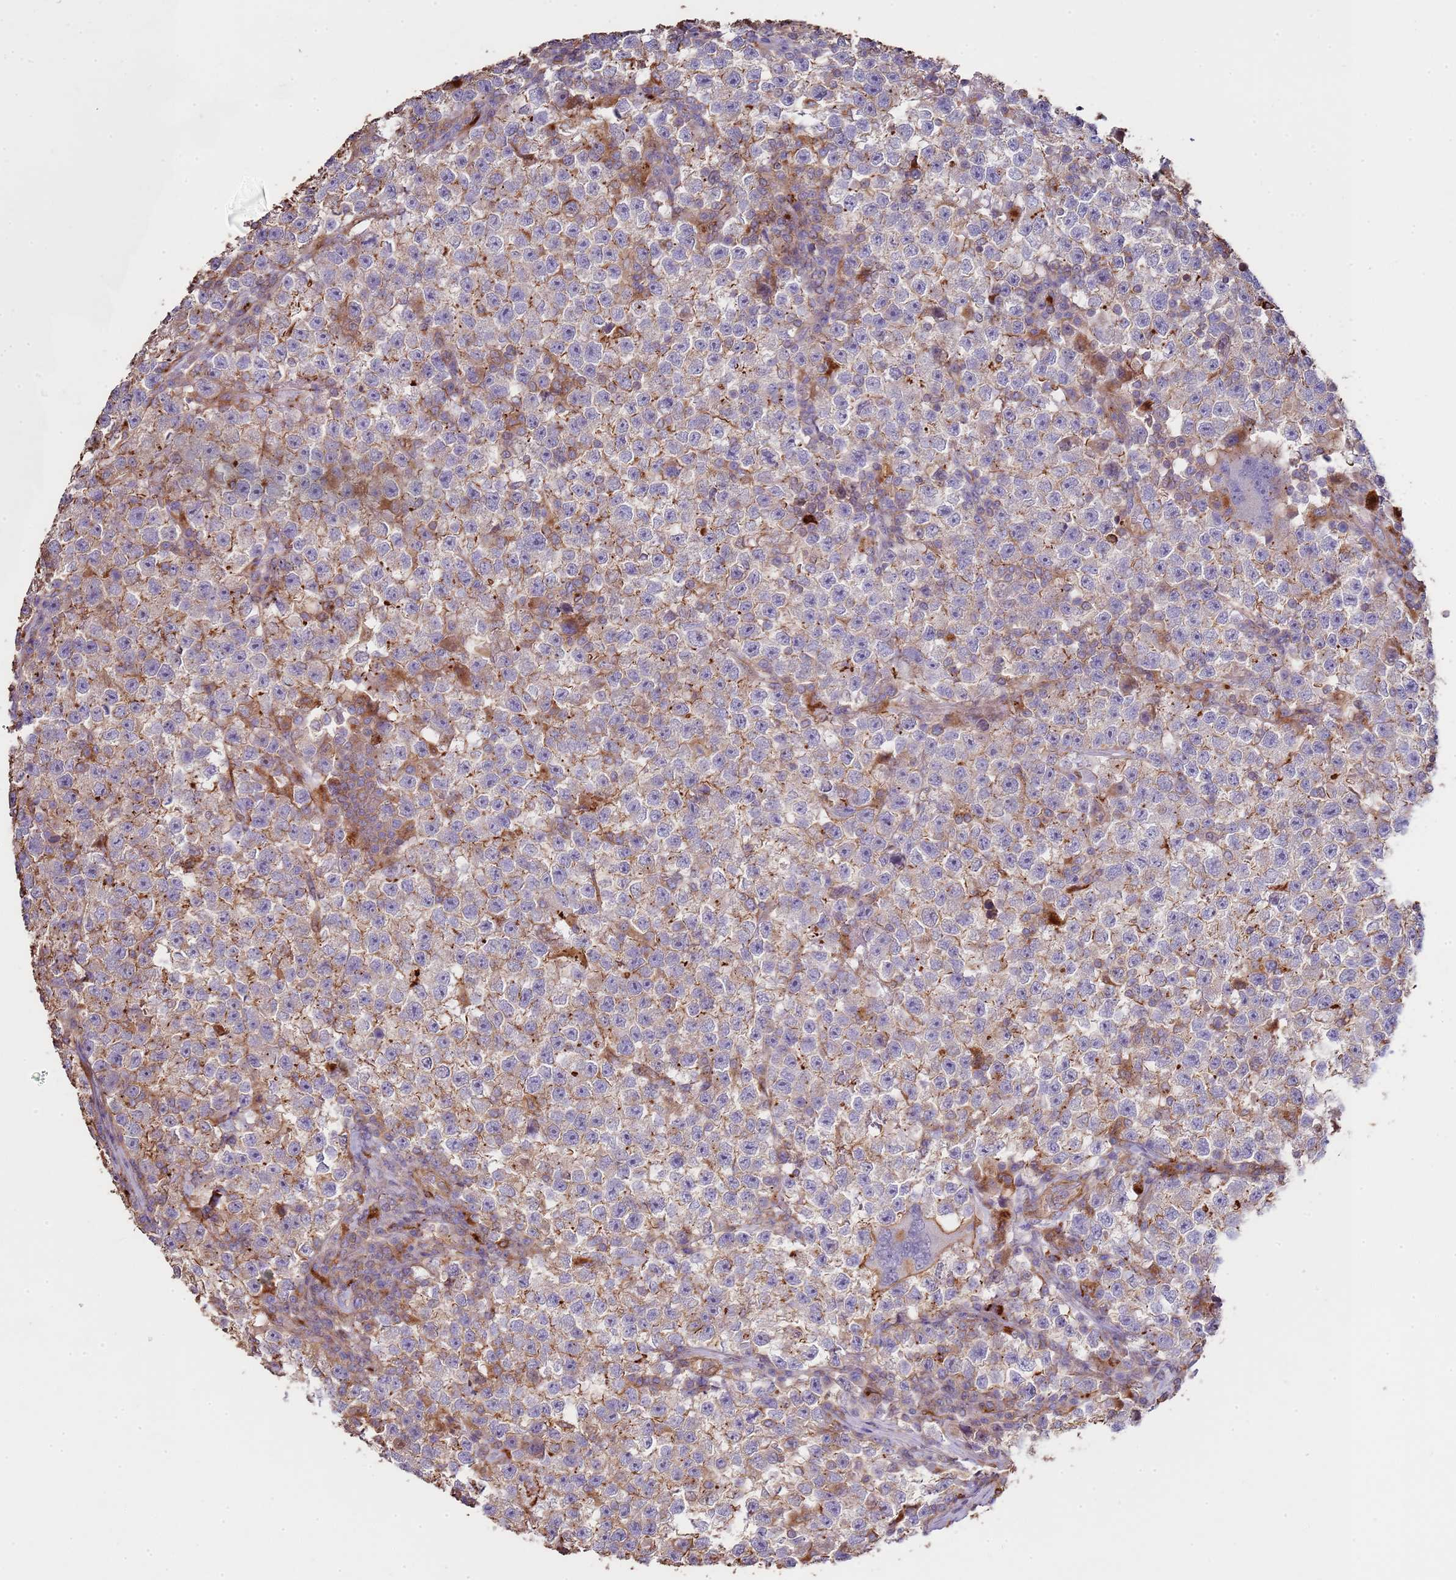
{"staining": {"intensity": "moderate", "quantity": "<25%", "location": "cytoplasmic/membranous"}, "tissue": "testis cancer", "cell_type": "Tumor cells", "image_type": "cancer", "snomed": [{"axis": "morphology", "description": "Seminoma, NOS"}, {"axis": "topography", "description": "Testis"}], "caption": "There is low levels of moderate cytoplasmic/membranous positivity in tumor cells of testis seminoma, as demonstrated by immunohistochemical staining (brown color).", "gene": "NDUFAF4", "patient": {"sex": "male", "age": 22}}